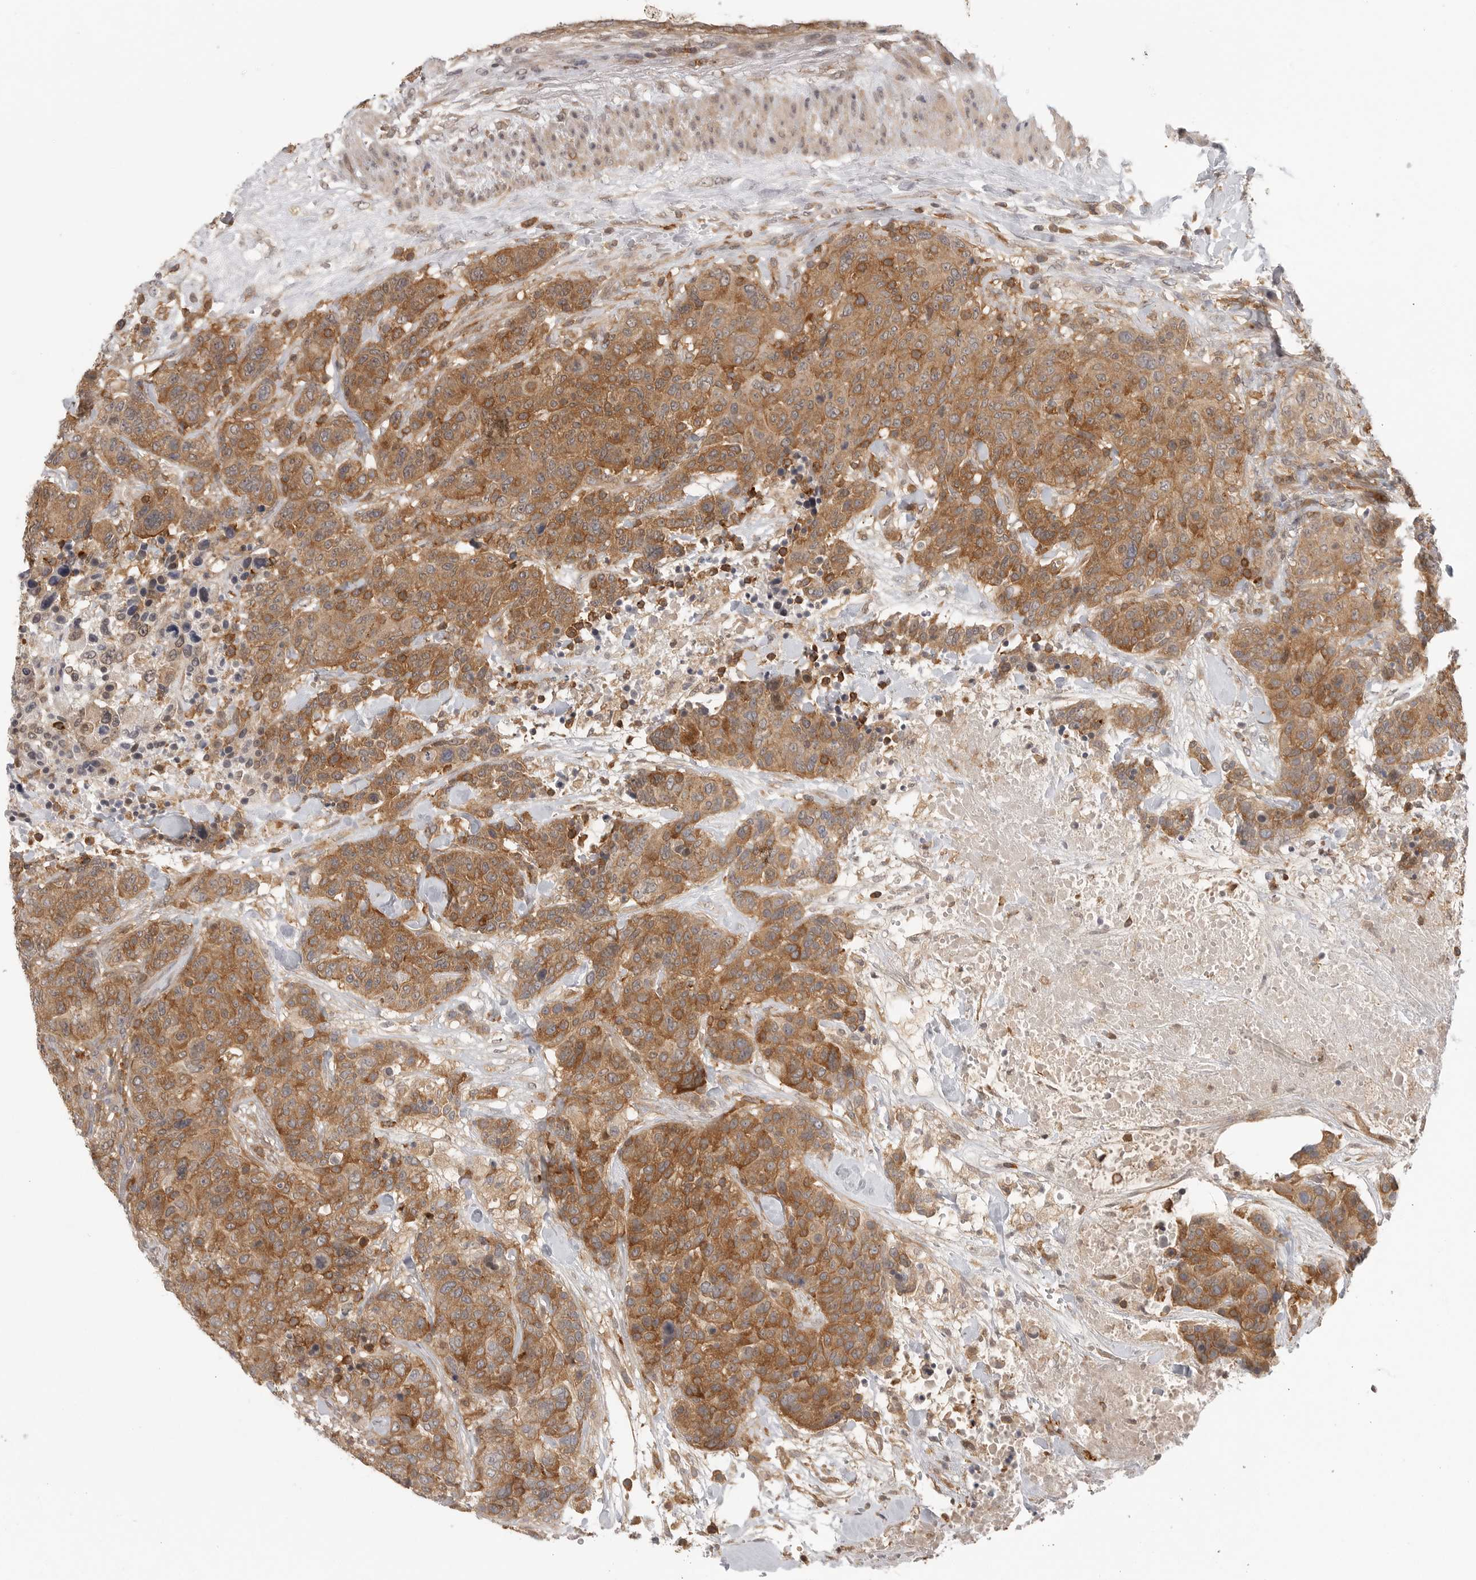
{"staining": {"intensity": "moderate", "quantity": ">75%", "location": "cytoplasmic/membranous"}, "tissue": "breast cancer", "cell_type": "Tumor cells", "image_type": "cancer", "snomed": [{"axis": "morphology", "description": "Duct carcinoma"}, {"axis": "topography", "description": "Breast"}], "caption": "Breast cancer (invasive ductal carcinoma) stained with a protein marker demonstrates moderate staining in tumor cells.", "gene": "DBNL", "patient": {"sex": "female", "age": 37}}